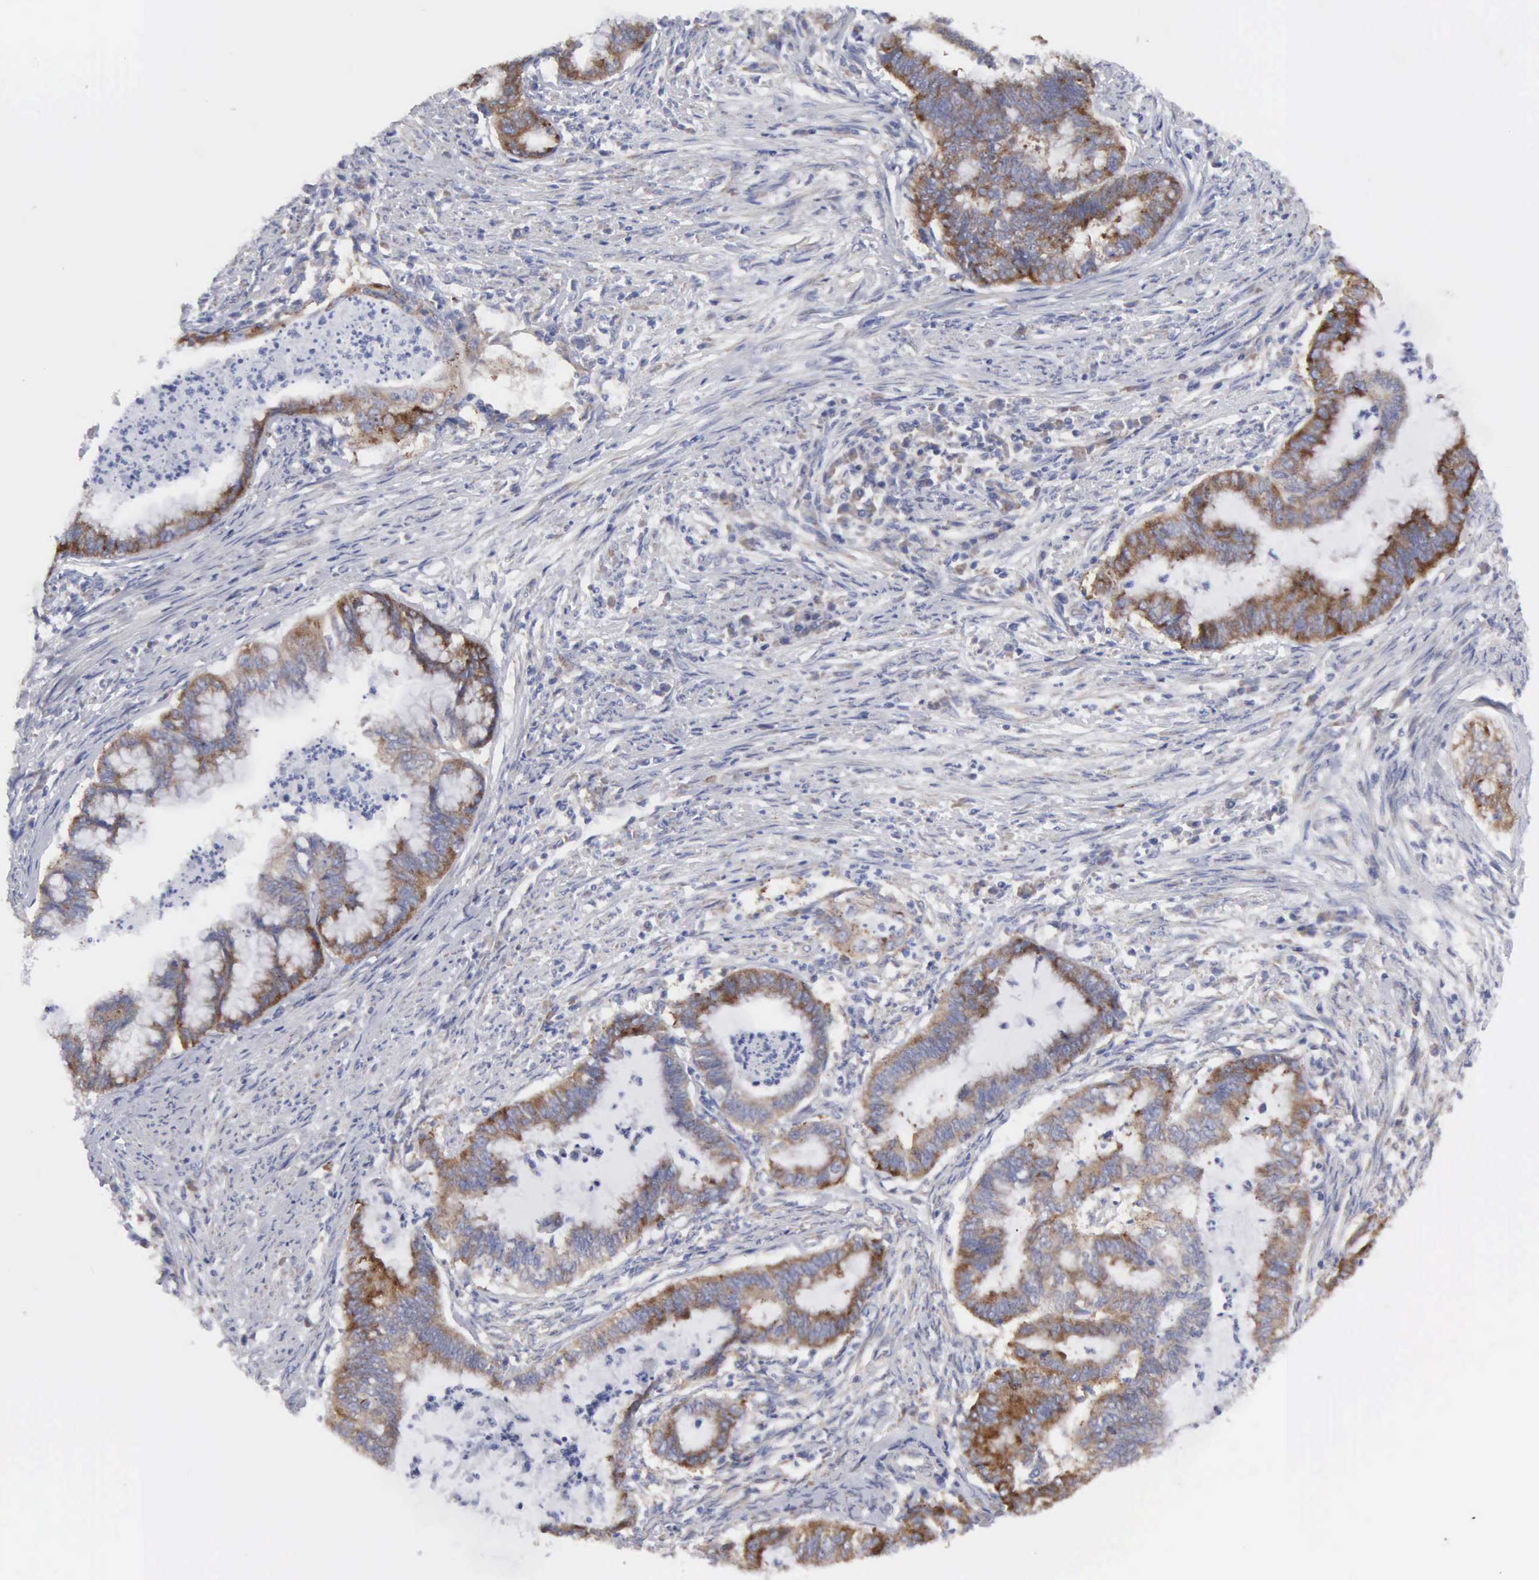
{"staining": {"intensity": "moderate", "quantity": ">75%", "location": "cytoplasmic/membranous"}, "tissue": "endometrial cancer", "cell_type": "Tumor cells", "image_type": "cancer", "snomed": [{"axis": "morphology", "description": "Necrosis, NOS"}, {"axis": "morphology", "description": "Adenocarcinoma, NOS"}, {"axis": "topography", "description": "Endometrium"}], "caption": "Immunohistochemistry (DAB (3,3'-diaminobenzidine)) staining of human adenocarcinoma (endometrial) shows moderate cytoplasmic/membranous protein staining in approximately >75% of tumor cells.", "gene": "TXLNG", "patient": {"sex": "female", "age": 79}}